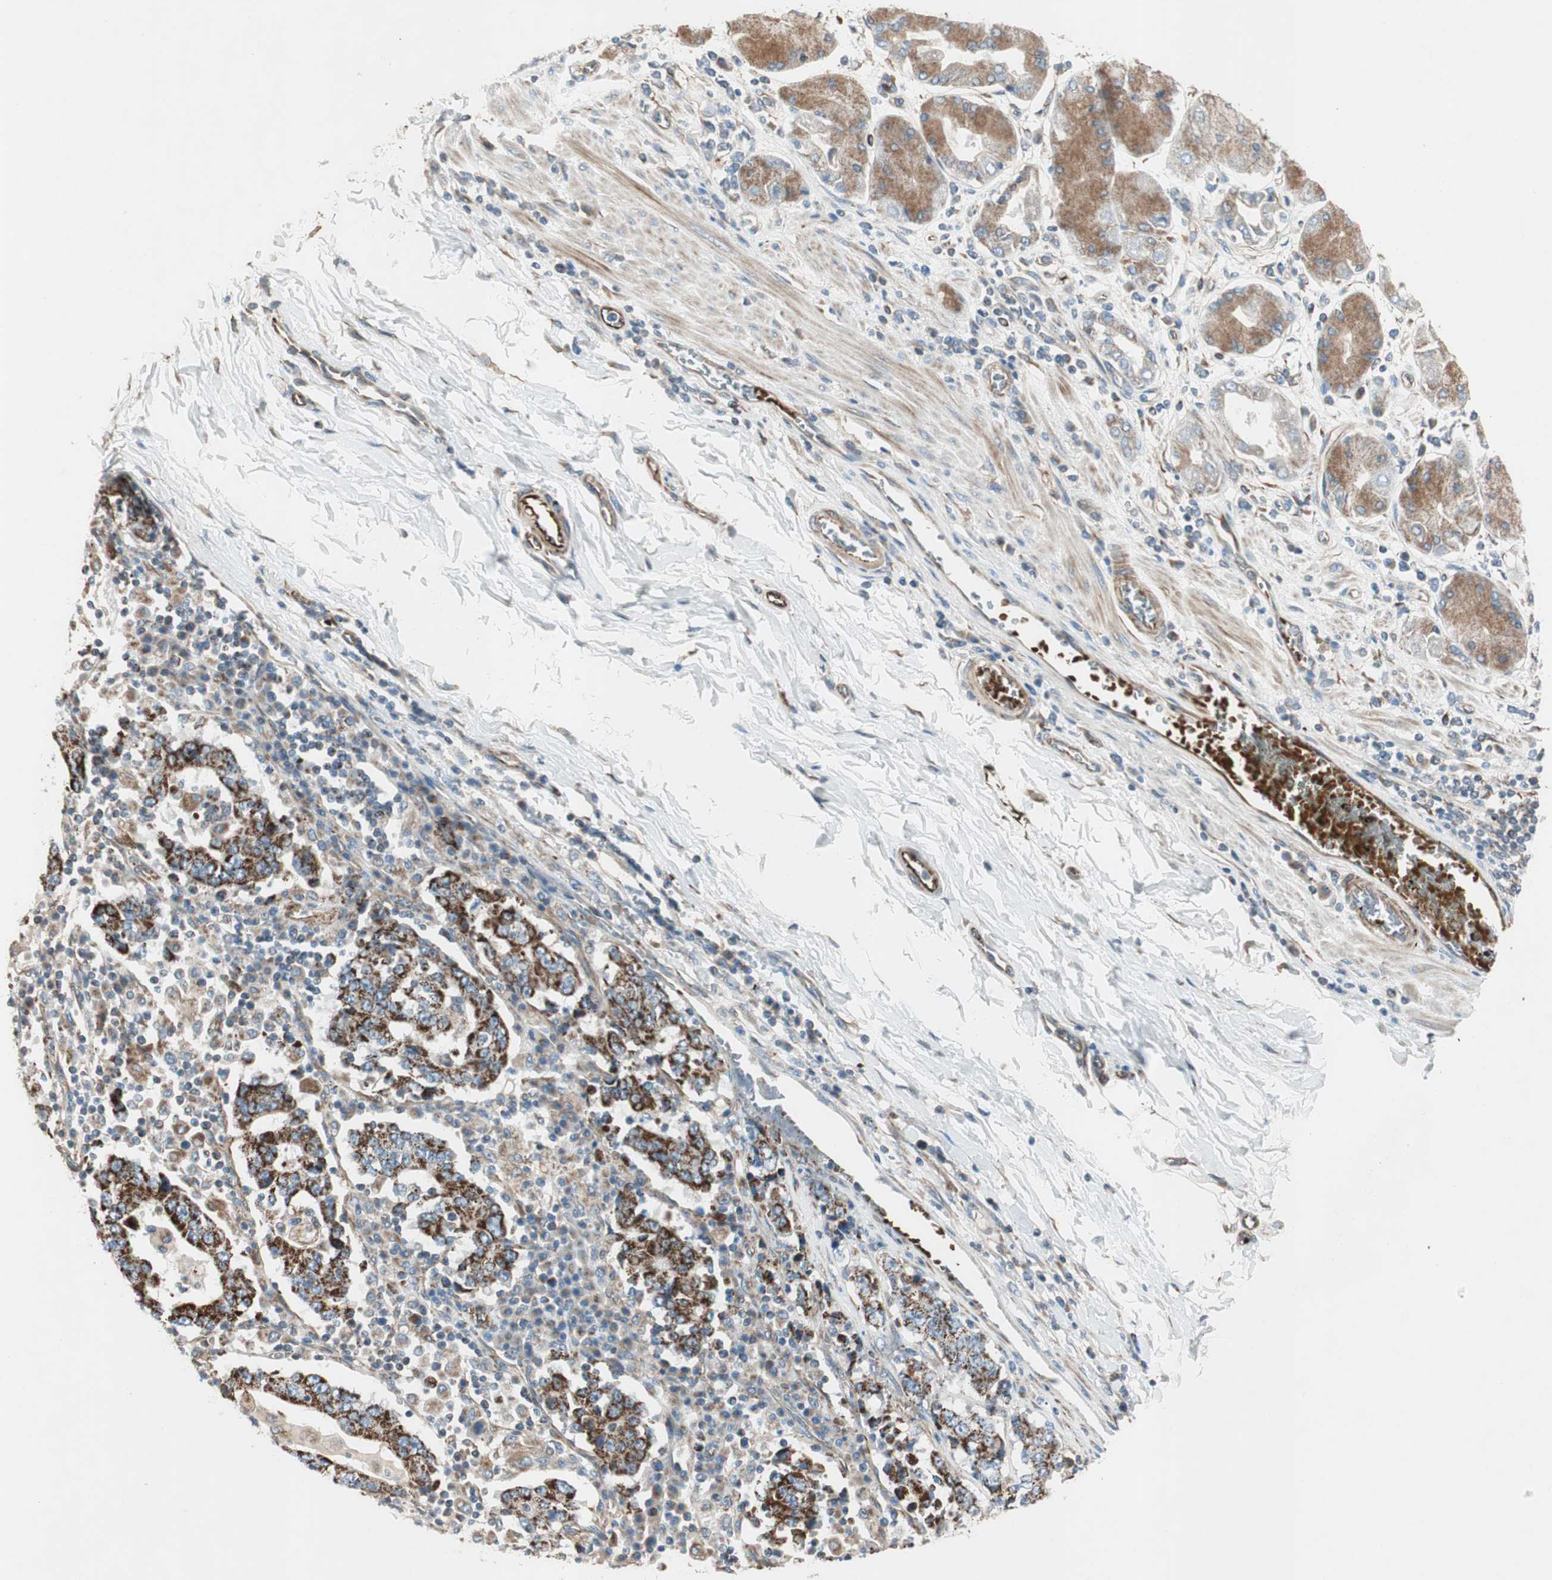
{"staining": {"intensity": "moderate", "quantity": ">75%", "location": "cytoplasmic/membranous"}, "tissue": "stomach cancer", "cell_type": "Tumor cells", "image_type": "cancer", "snomed": [{"axis": "morphology", "description": "Normal tissue, NOS"}, {"axis": "morphology", "description": "Adenocarcinoma, NOS"}, {"axis": "topography", "description": "Stomach, upper"}, {"axis": "topography", "description": "Stomach"}], "caption": "Immunohistochemistry of stomach cancer reveals medium levels of moderate cytoplasmic/membranous positivity in about >75% of tumor cells. The protein is shown in brown color, while the nuclei are stained blue.", "gene": "SRCIN1", "patient": {"sex": "male", "age": 59}}